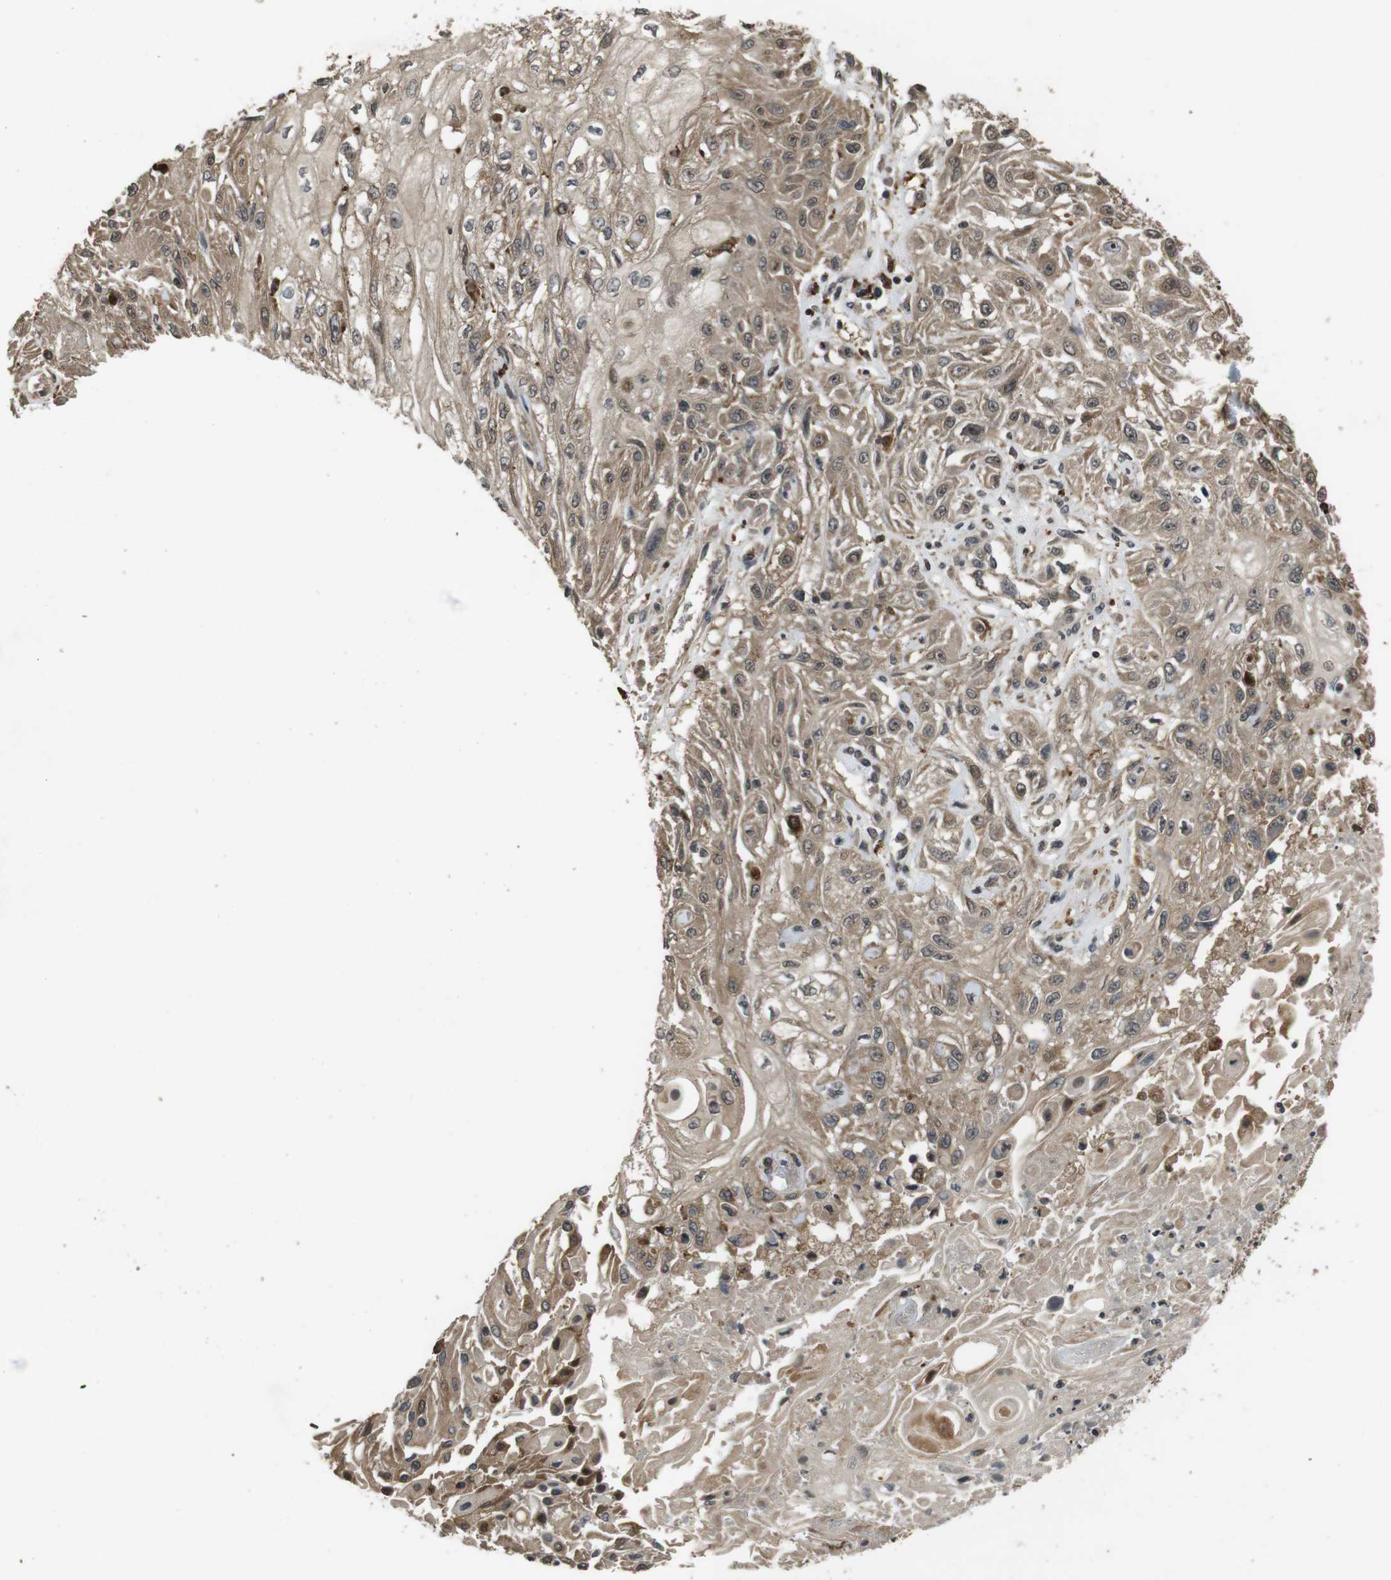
{"staining": {"intensity": "moderate", "quantity": ">75%", "location": "cytoplasmic/membranous,nuclear"}, "tissue": "skin cancer", "cell_type": "Tumor cells", "image_type": "cancer", "snomed": [{"axis": "morphology", "description": "Squamous cell carcinoma, NOS"}, {"axis": "topography", "description": "Skin"}], "caption": "Moderate cytoplasmic/membranous and nuclear staining is seen in approximately >75% of tumor cells in skin cancer (squamous cell carcinoma).", "gene": "FZD10", "patient": {"sex": "male", "age": 75}}